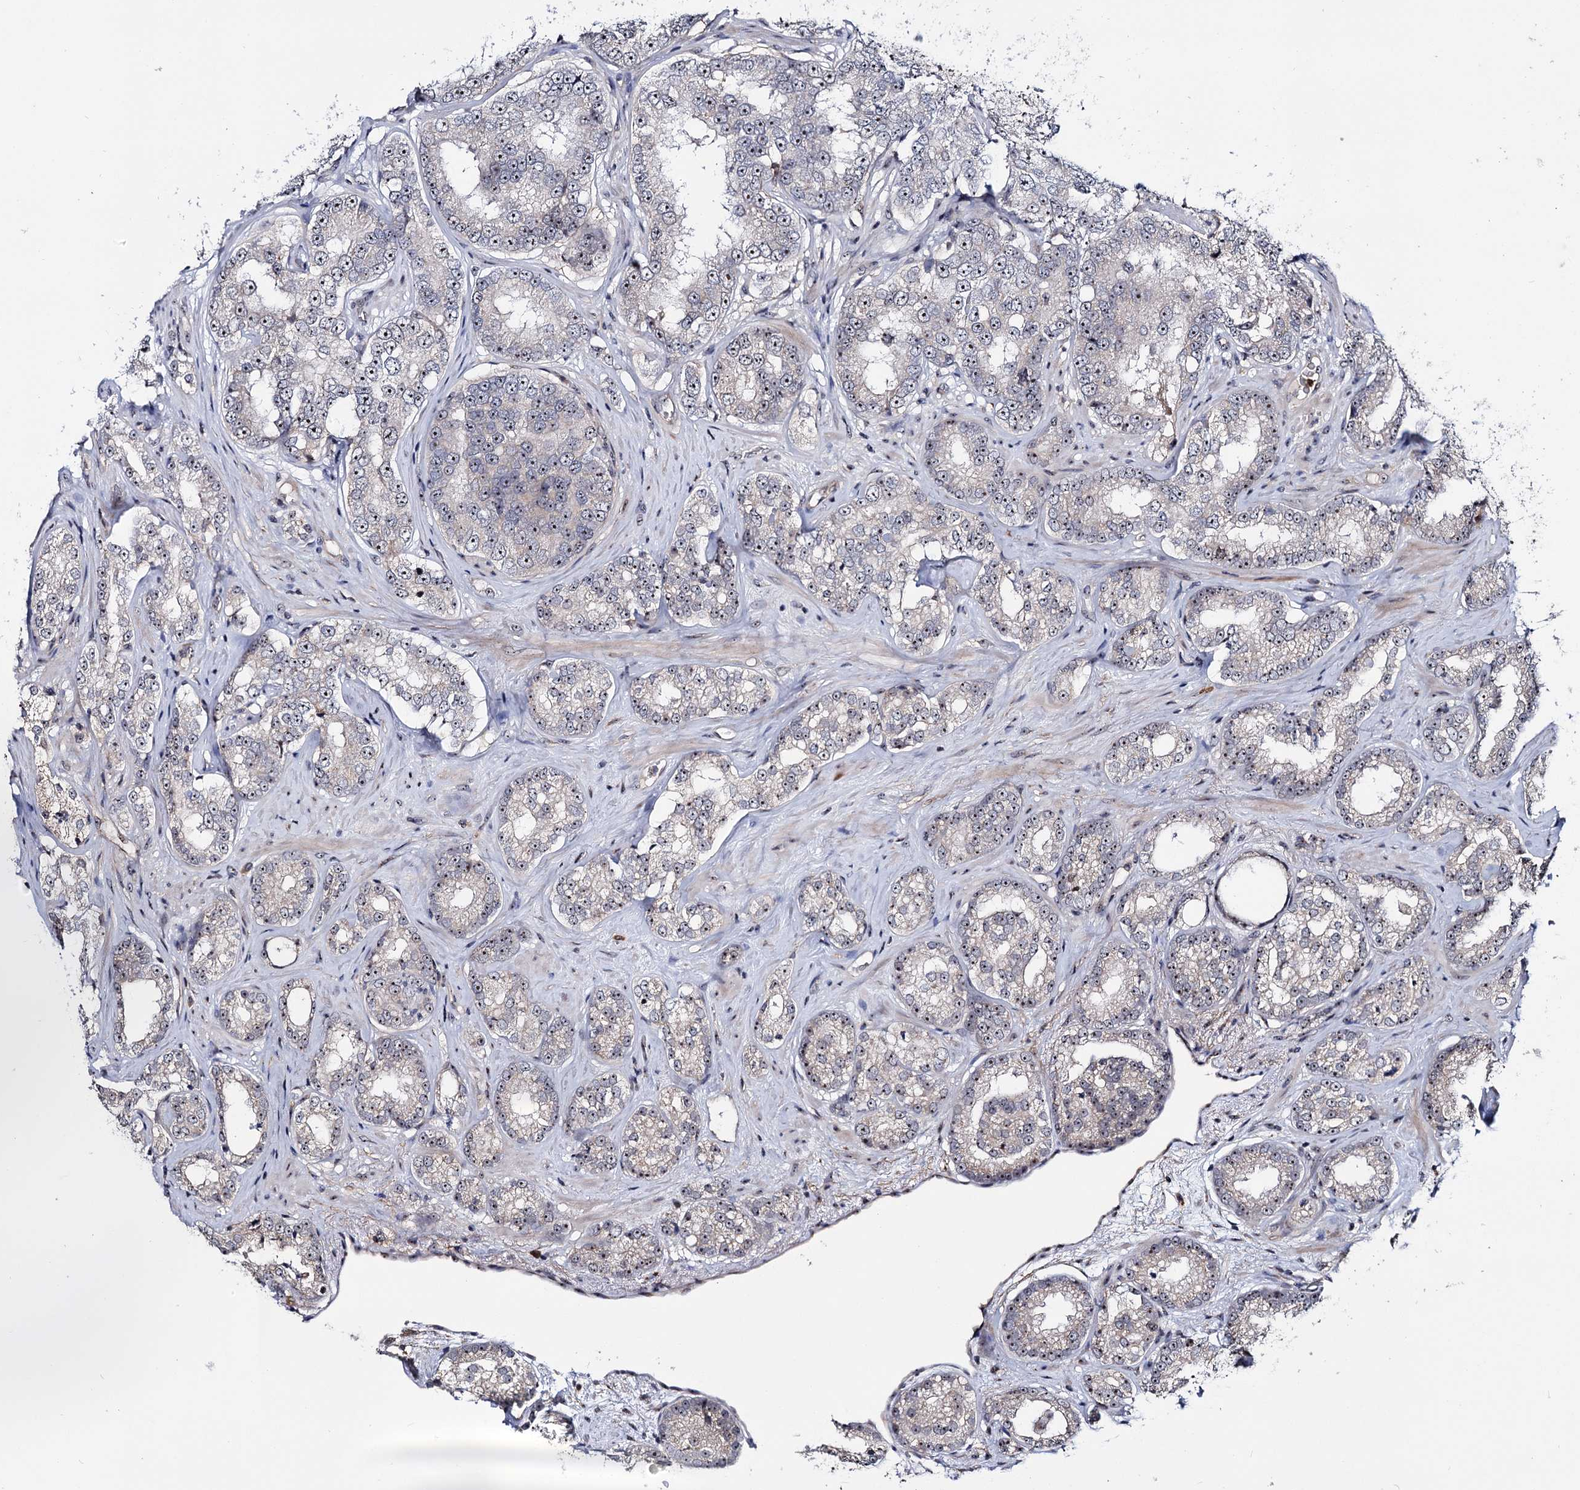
{"staining": {"intensity": "moderate", "quantity": ">75%", "location": "nuclear"}, "tissue": "prostate cancer", "cell_type": "Tumor cells", "image_type": "cancer", "snomed": [{"axis": "morphology", "description": "Normal tissue, NOS"}, {"axis": "morphology", "description": "Adenocarcinoma, High grade"}, {"axis": "topography", "description": "Prostate"}], "caption": "Immunohistochemical staining of prostate cancer shows medium levels of moderate nuclear protein staining in about >75% of tumor cells.", "gene": "SUPT20H", "patient": {"sex": "male", "age": 83}}